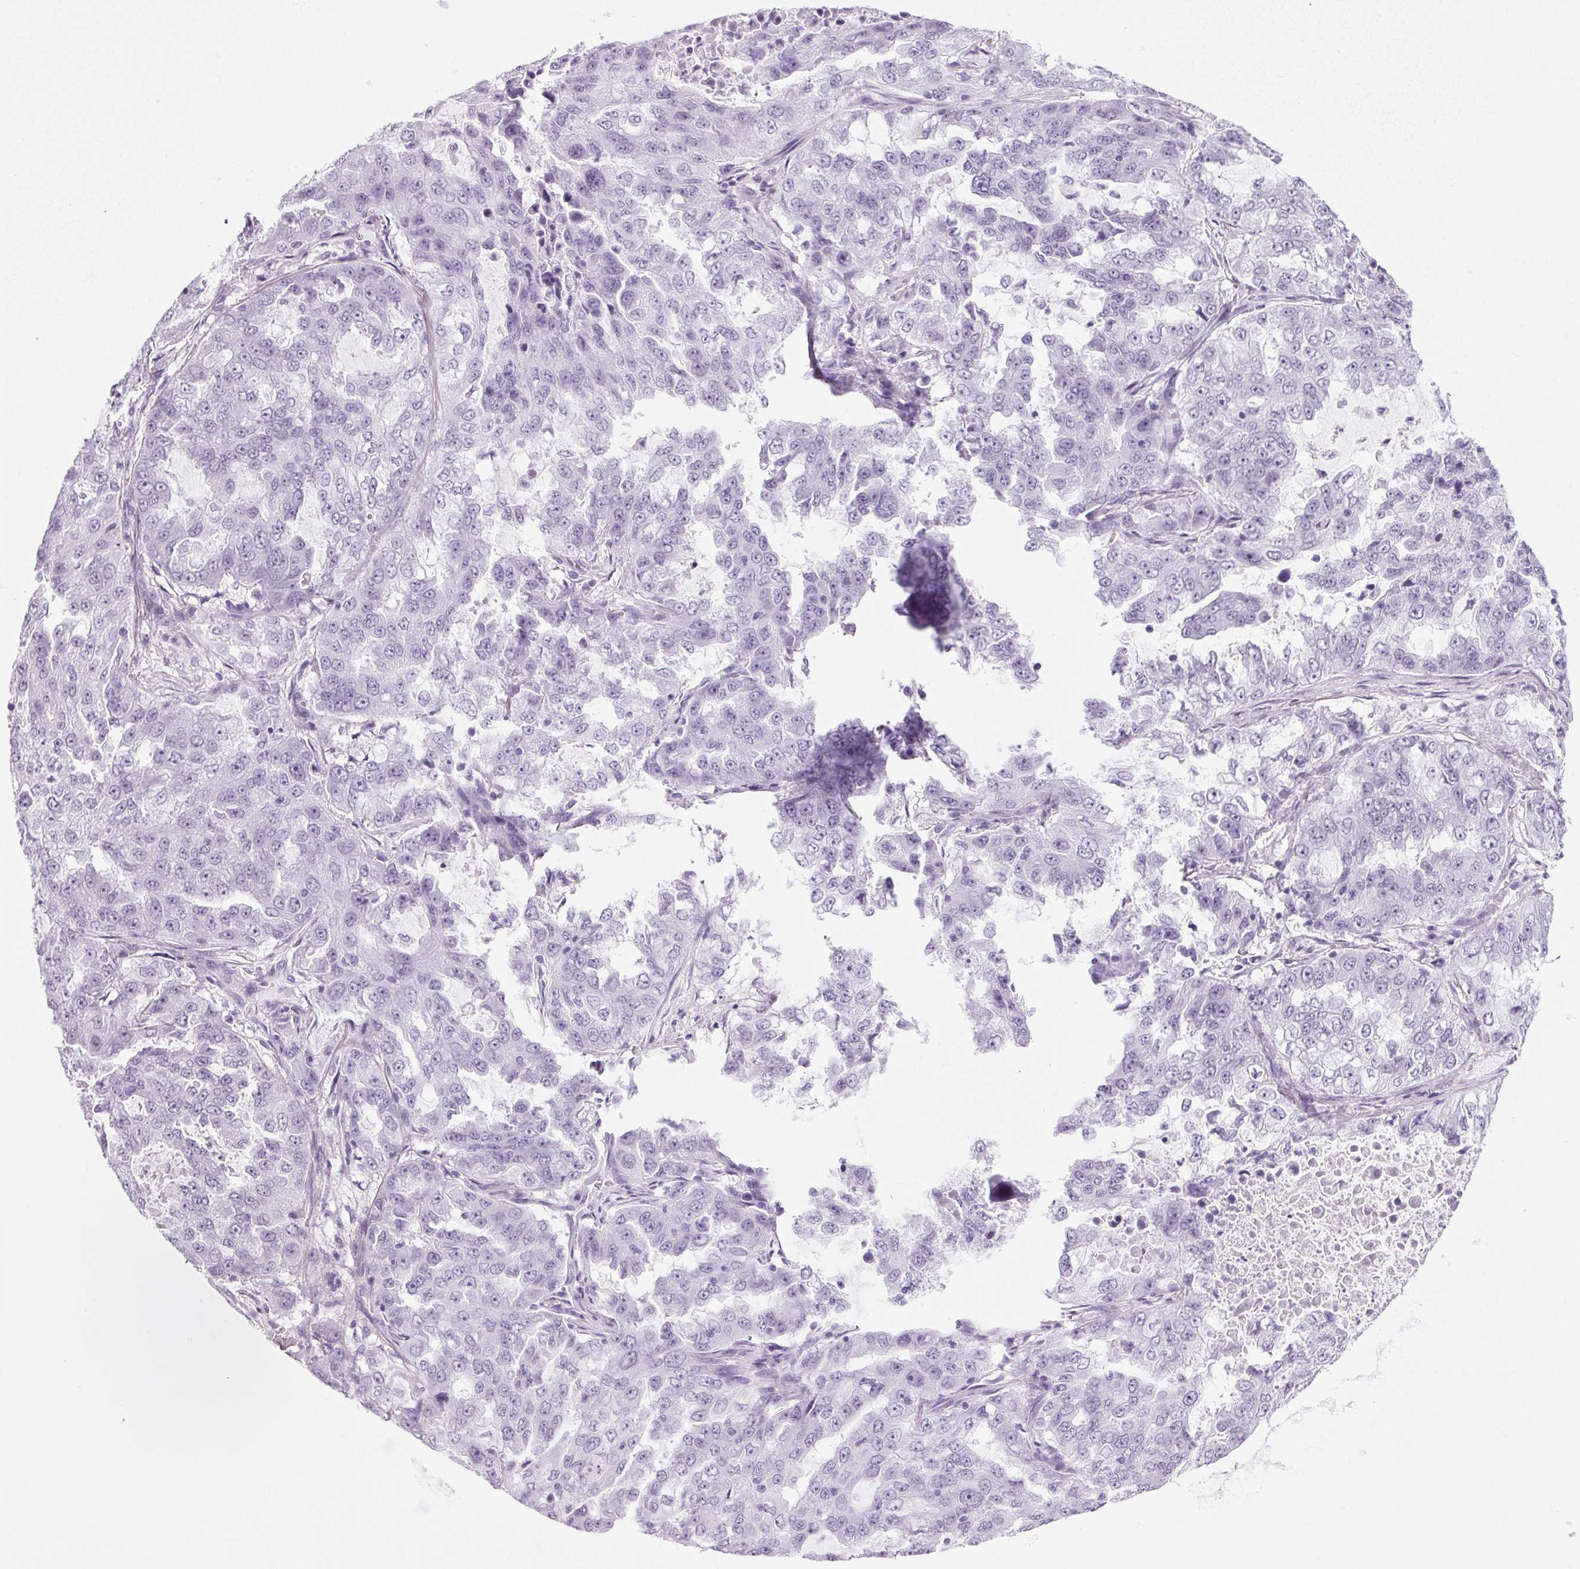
{"staining": {"intensity": "negative", "quantity": "none", "location": "none"}, "tissue": "lung cancer", "cell_type": "Tumor cells", "image_type": "cancer", "snomed": [{"axis": "morphology", "description": "Adenocarcinoma, NOS"}, {"axis": "topography", "description": "Lung"}], "caption": "This is an immunohistochemistry photomicrograph of lung adenocarcinoma. There is no expression in tumor cells.", "gene": "PPP1R1A", "patient": {"sex": "female", "age": 61}}